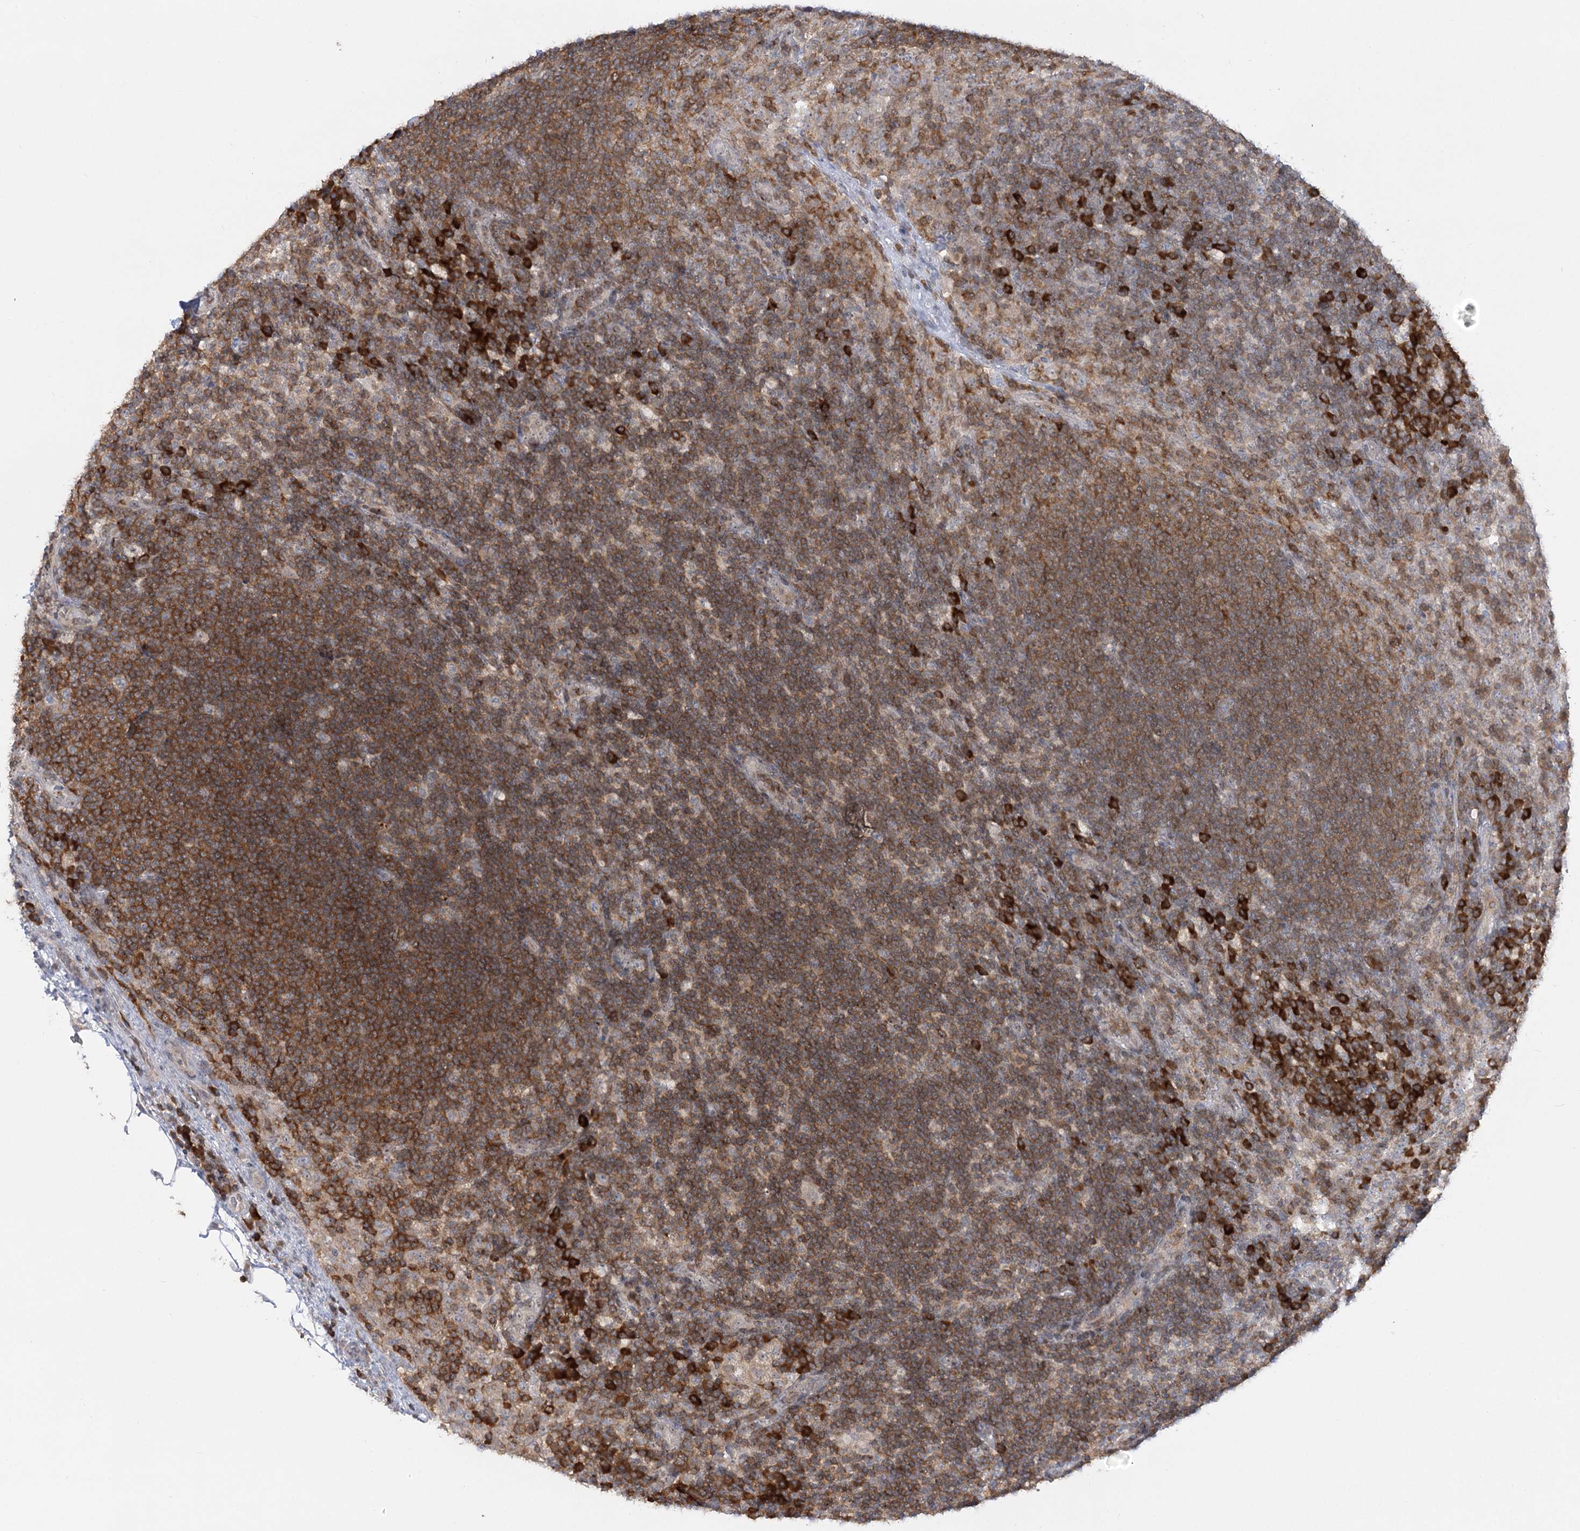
{"staining": {"intensity": "weak", "quantity": "25%-75%", "location": "cytoplasmic/membranous"}, "tissue": "lymph node", "cell_type": "Germinal center cells", "image_type": "normal", "snomed": [{"axis": "morphology", "description": "Normal tissue, NOS"}, {"axis": "topography", "description": "Lymph node"}], "caption": "DAB immunohistochemical staining of unremarkable human lymph node displays weak cytoplasmic/membranous protein staining in about 25%-75% of germinal center cells.", "gene": "SYTL1", "patient": {"sex": "female", "age": 70}}